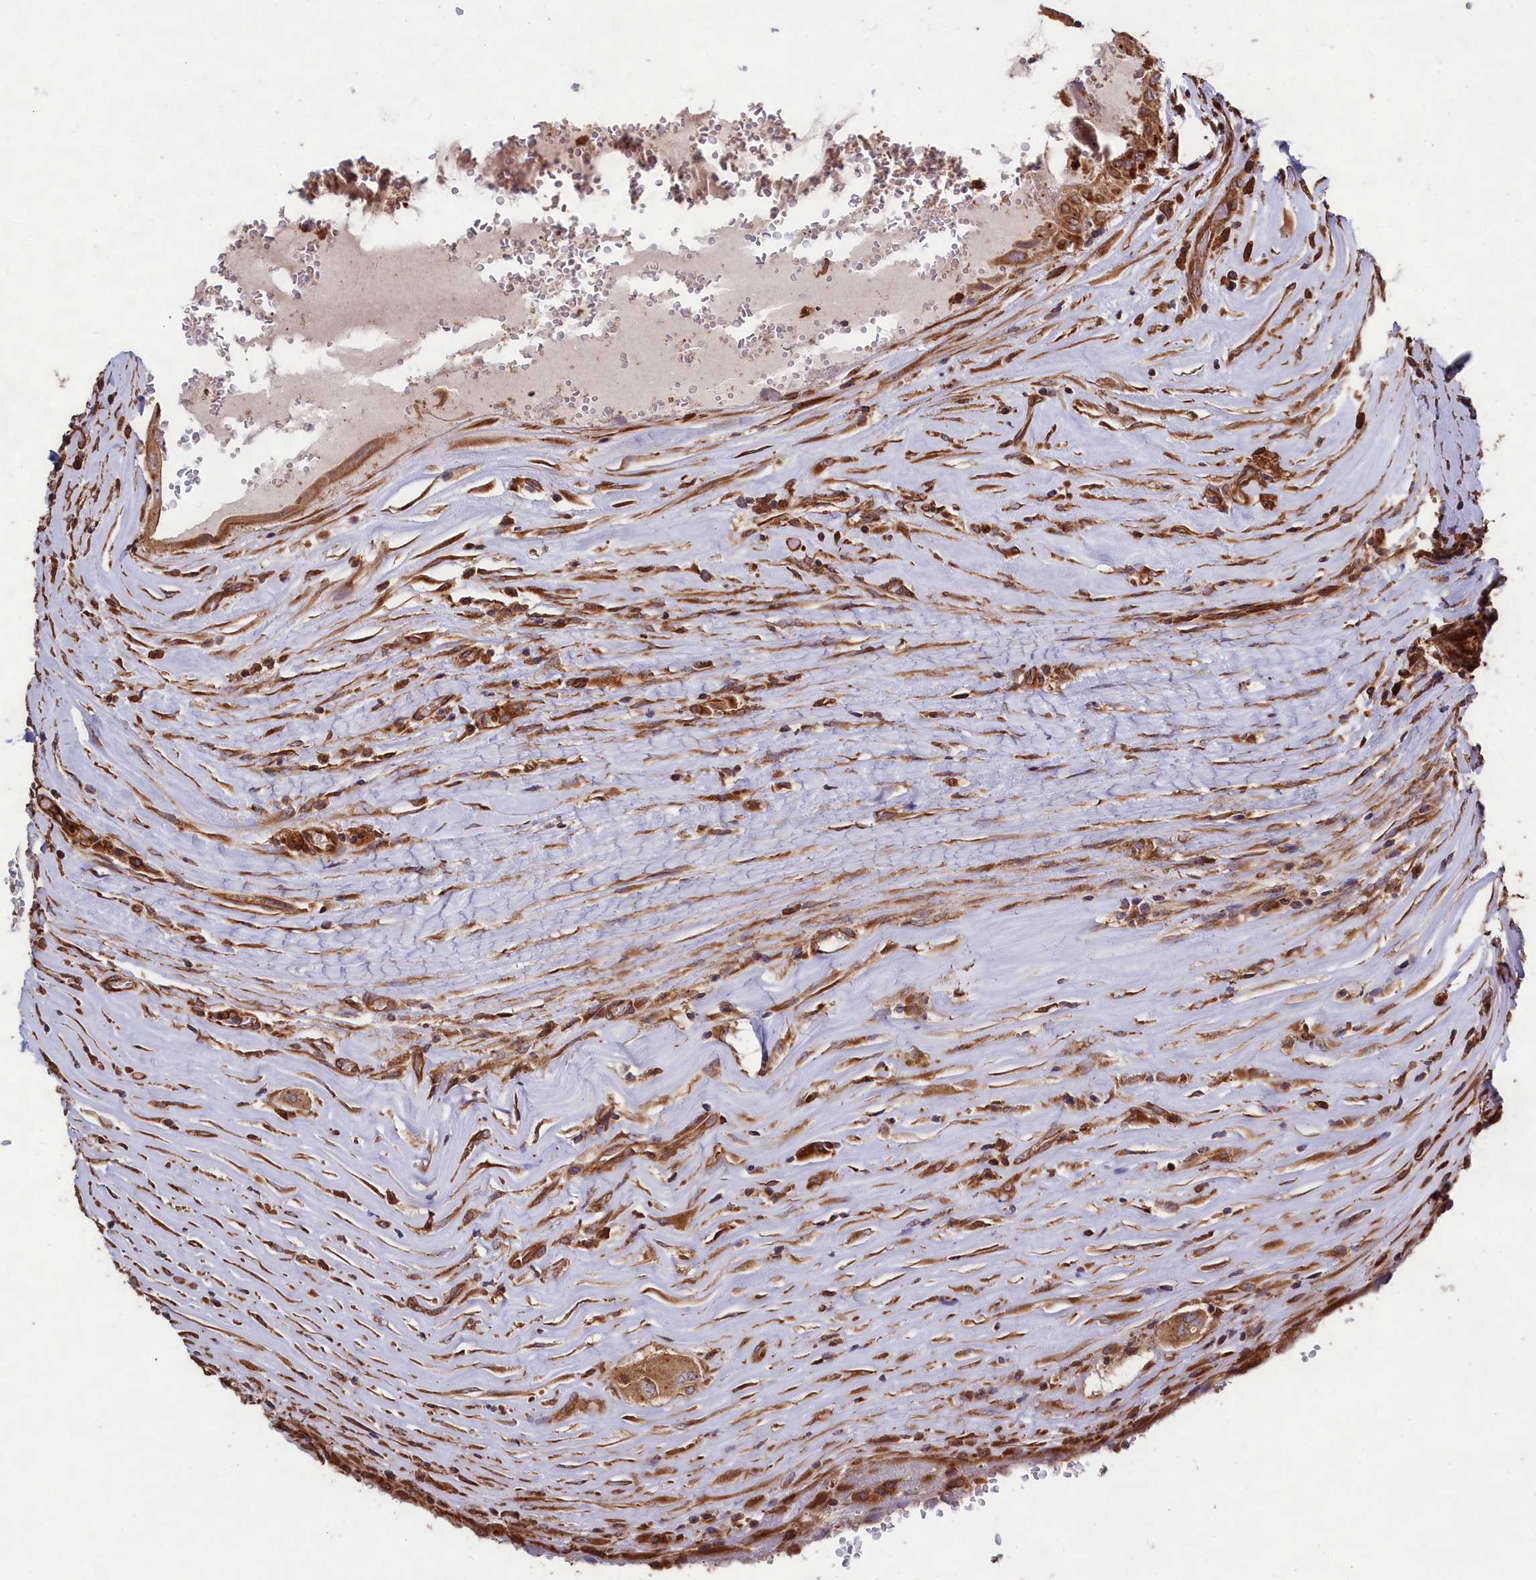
{"staining": {"intensity": "strong", "quantity": ">75%", "location": "cytoplasmic/membranous"}, "tissue": "thyroid cancer", "cell_type": "Tumor cells", "image_type": "cancer", "snomed": [{"axis": "morphology", "description": "Papillary adenocarcinoma, NOS"}, {"axis": "topography", "description": "Thyroid gland"}], "caption": "Protein expression by immunohistochemistry (IHC) shows strong cytoplasmic/membranous positivity in about >75% of tumor cells in thyroid cancer.", "gene": "CCDC124", "patient": {"sex": "male", "age": 77}}